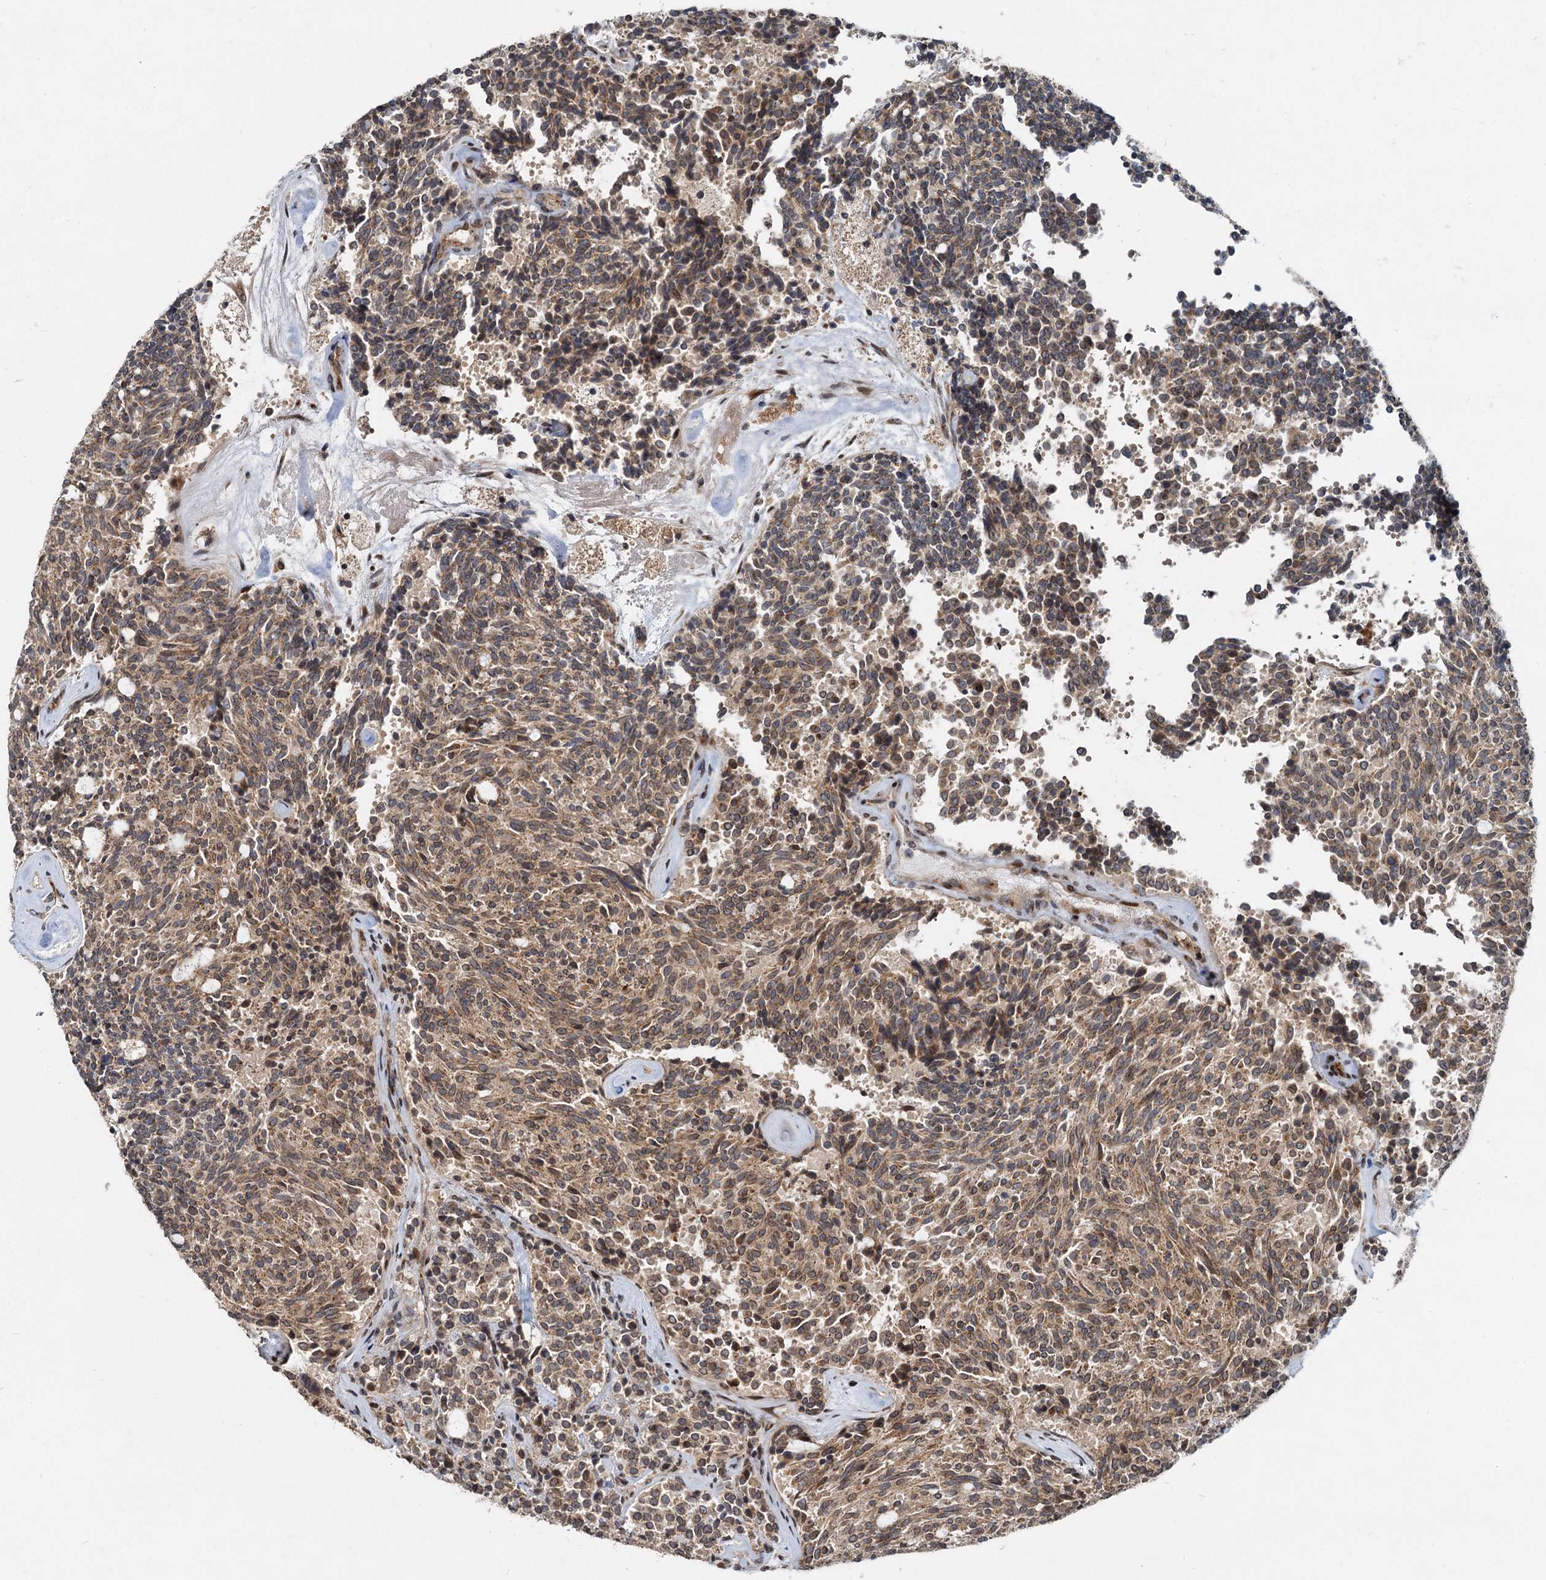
{"staining": {"intensity": "moderate", "quantity": ">75%", "location": "cytoplasmic/membranous"}, "tissue": "carcinoid", "cell_type": "Tumor cells", "image_type": "cancer", "snomed": [{"axis": "morphology", "description": "Carcinoid, malignant, NOS"}, {"axis": "topography", "description": "Pancreas"}], "caption": "Carcinoid stained with DAB (3,3'-diaminobenzidine) immunohistochemistry (IHC) shows medium levels of moderate cytoplasmic/membranous expression in about >75% of tumor cells. The staining was performed using DAB to visualize the protein expression in brown, while the nuclei were stained in blue with hematoxylin (Magnification: 20x).", "gene": "CEP68", "patient": {"sex": "female", "age": 54}}